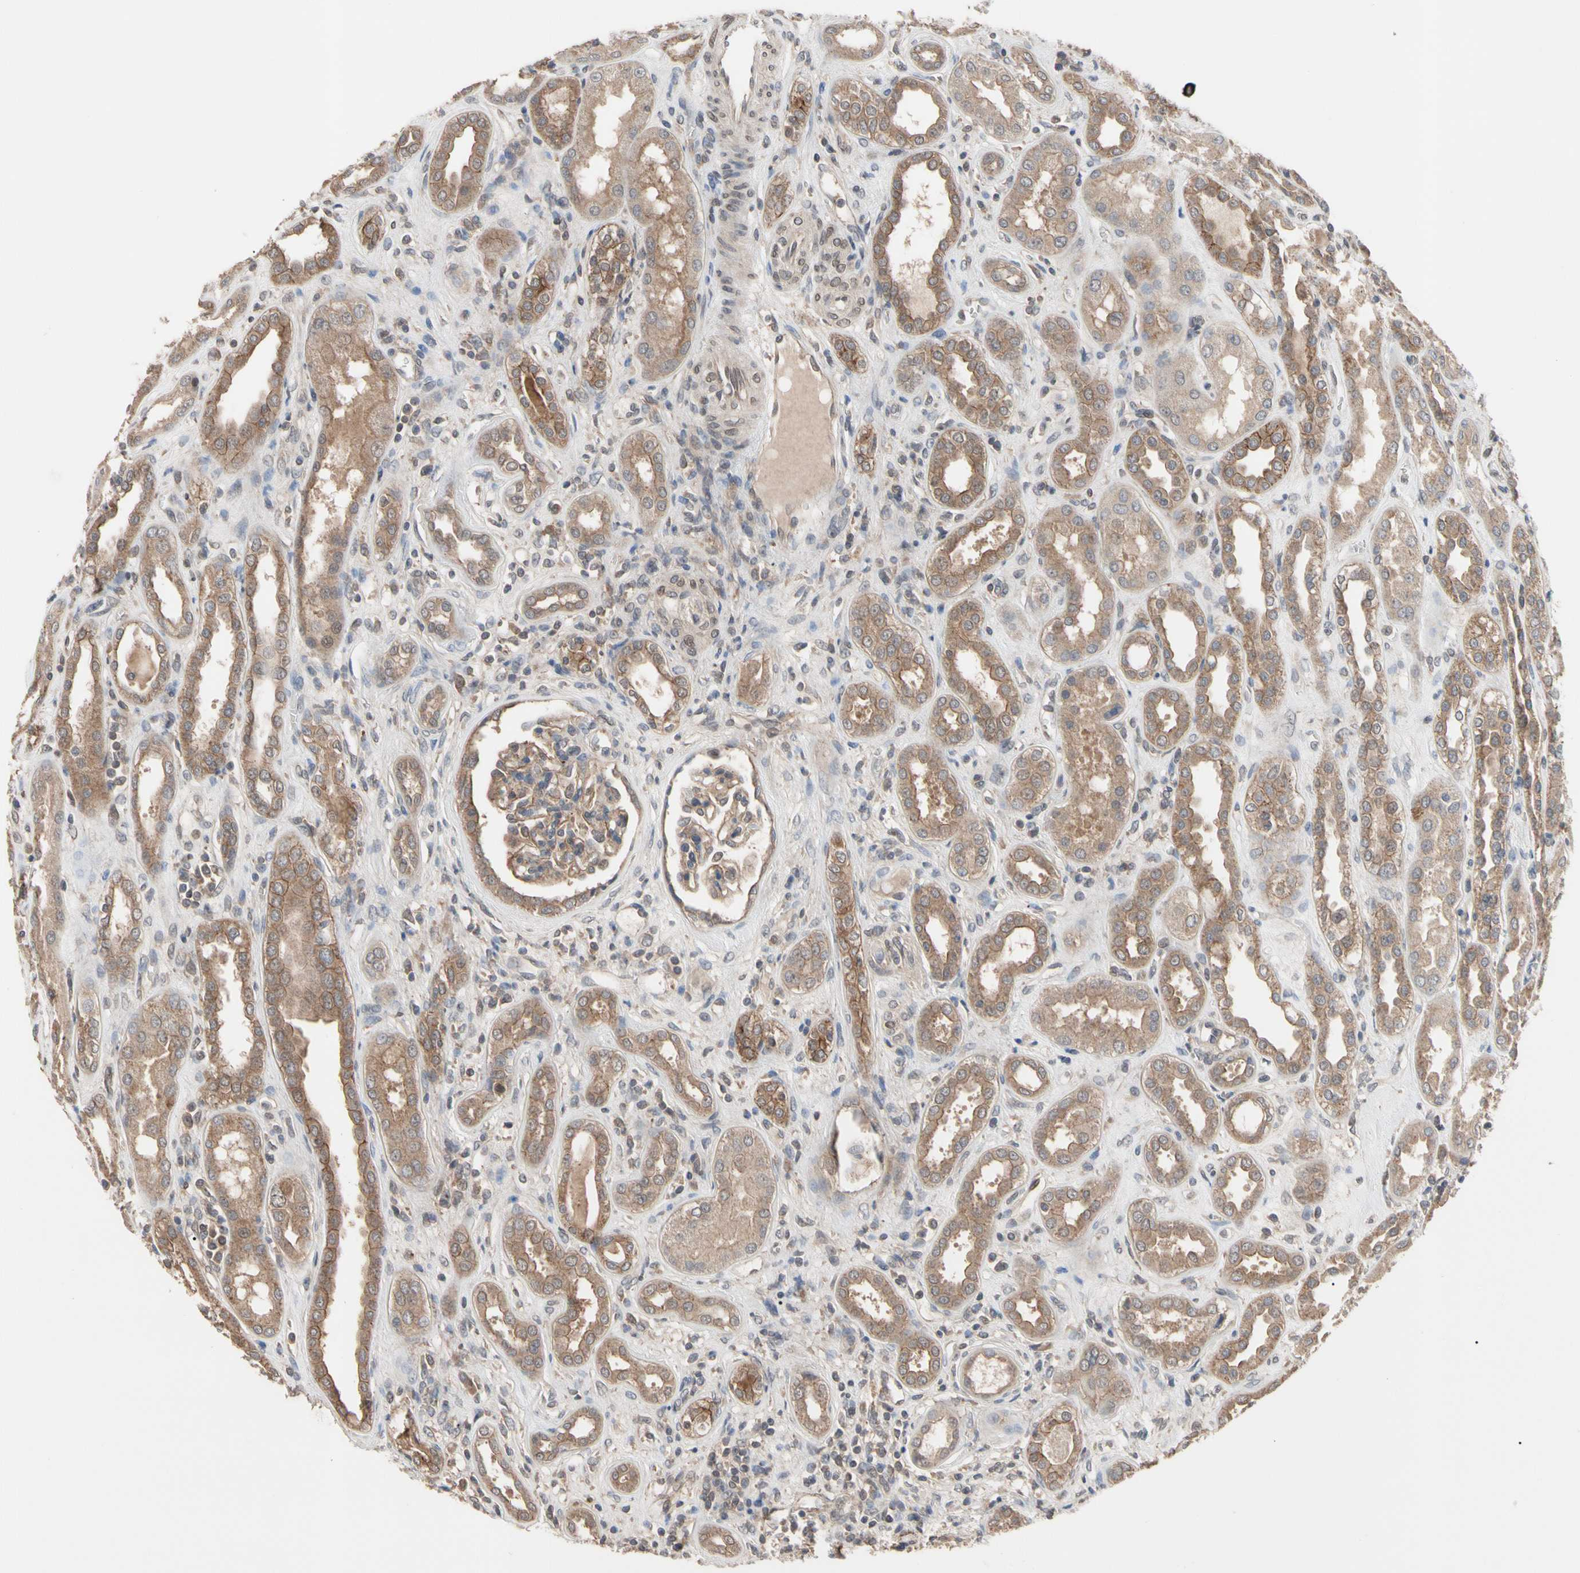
{"staining": {"intensity": "moderate", "quantity": ">75%", "location": "cytoplasmic/membranous"}, "tissue": "kidney", "cell_type": "Cells in glomeruli", "image_type": "normal", "snomed": [{"axis": "morphology", "description": "Normal tissue, NOS"}, {"axis": "topography", "description": "Kidney"}], "caption": "High-power microscopy captured an immunohistochemistry (IHC) photomicrograph of benign kidney, revealing moderate cytoplasmic/membranous positivity in about >75% of cells in glomeruli.", "gene": "DPP8", "patient": {"sex": "male", "age": 59}}